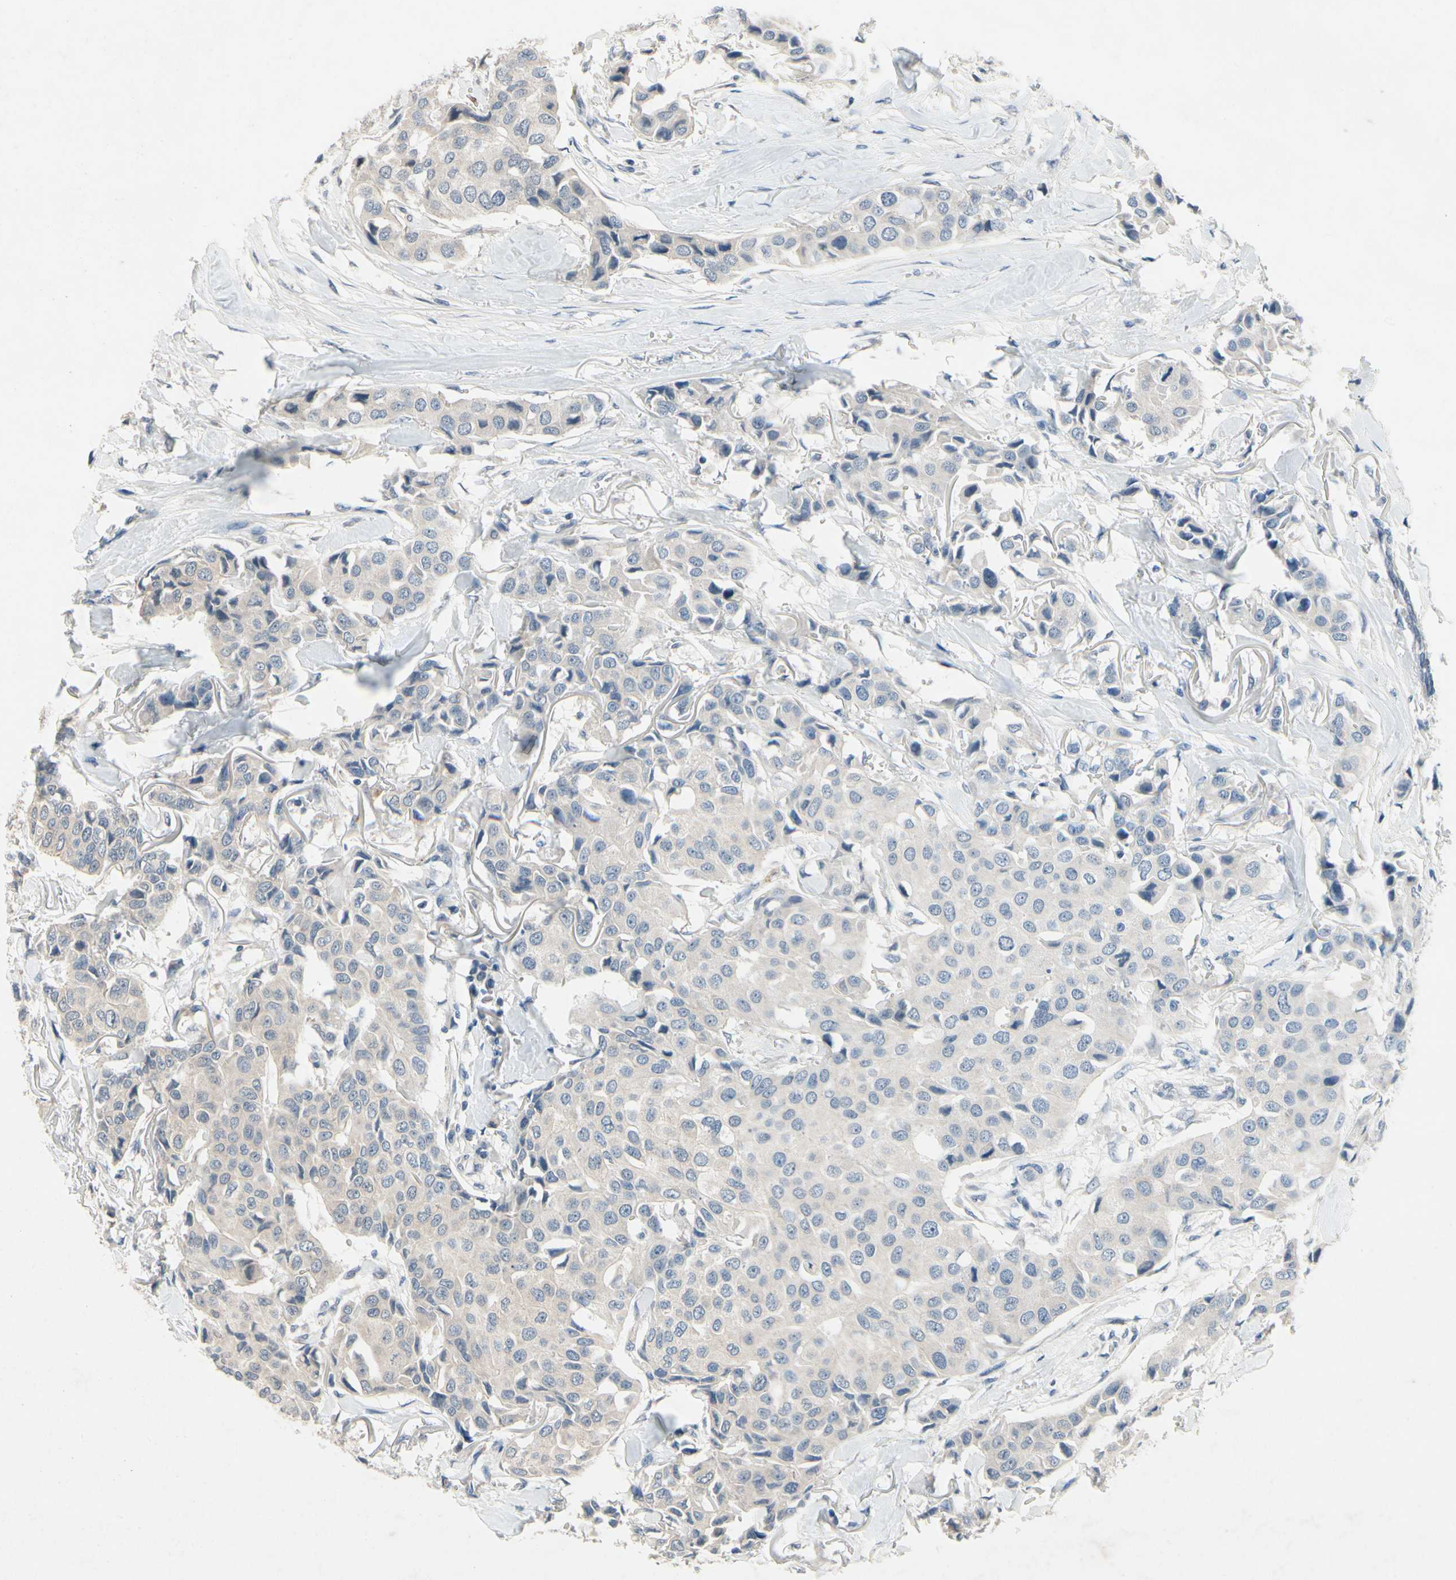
{"staining": {"intensity": "weak", "quantity": "25%-75%", "location": "cytoplasmic/membranous"}, "tissue": "breast cancer", "cell_type": "Tumor cells", "image_type": "cancer", "snomed": [{"axis": "morphology", "description": "Duct carcinoma"}, {"axis": "topography", "description": "Breast"}], "caption": "A low amount of weak cytoplasmic/membranous staining is identified in approximately 25%-75% of tumor cells in breast cancer tissue. The staining was performed using DAB, with brown indicating positive protein expression. Nuclei are stained blue with hematoxylin.", "gene": "DPY19L3", "patient": {"sex": "female", "age": 80}}